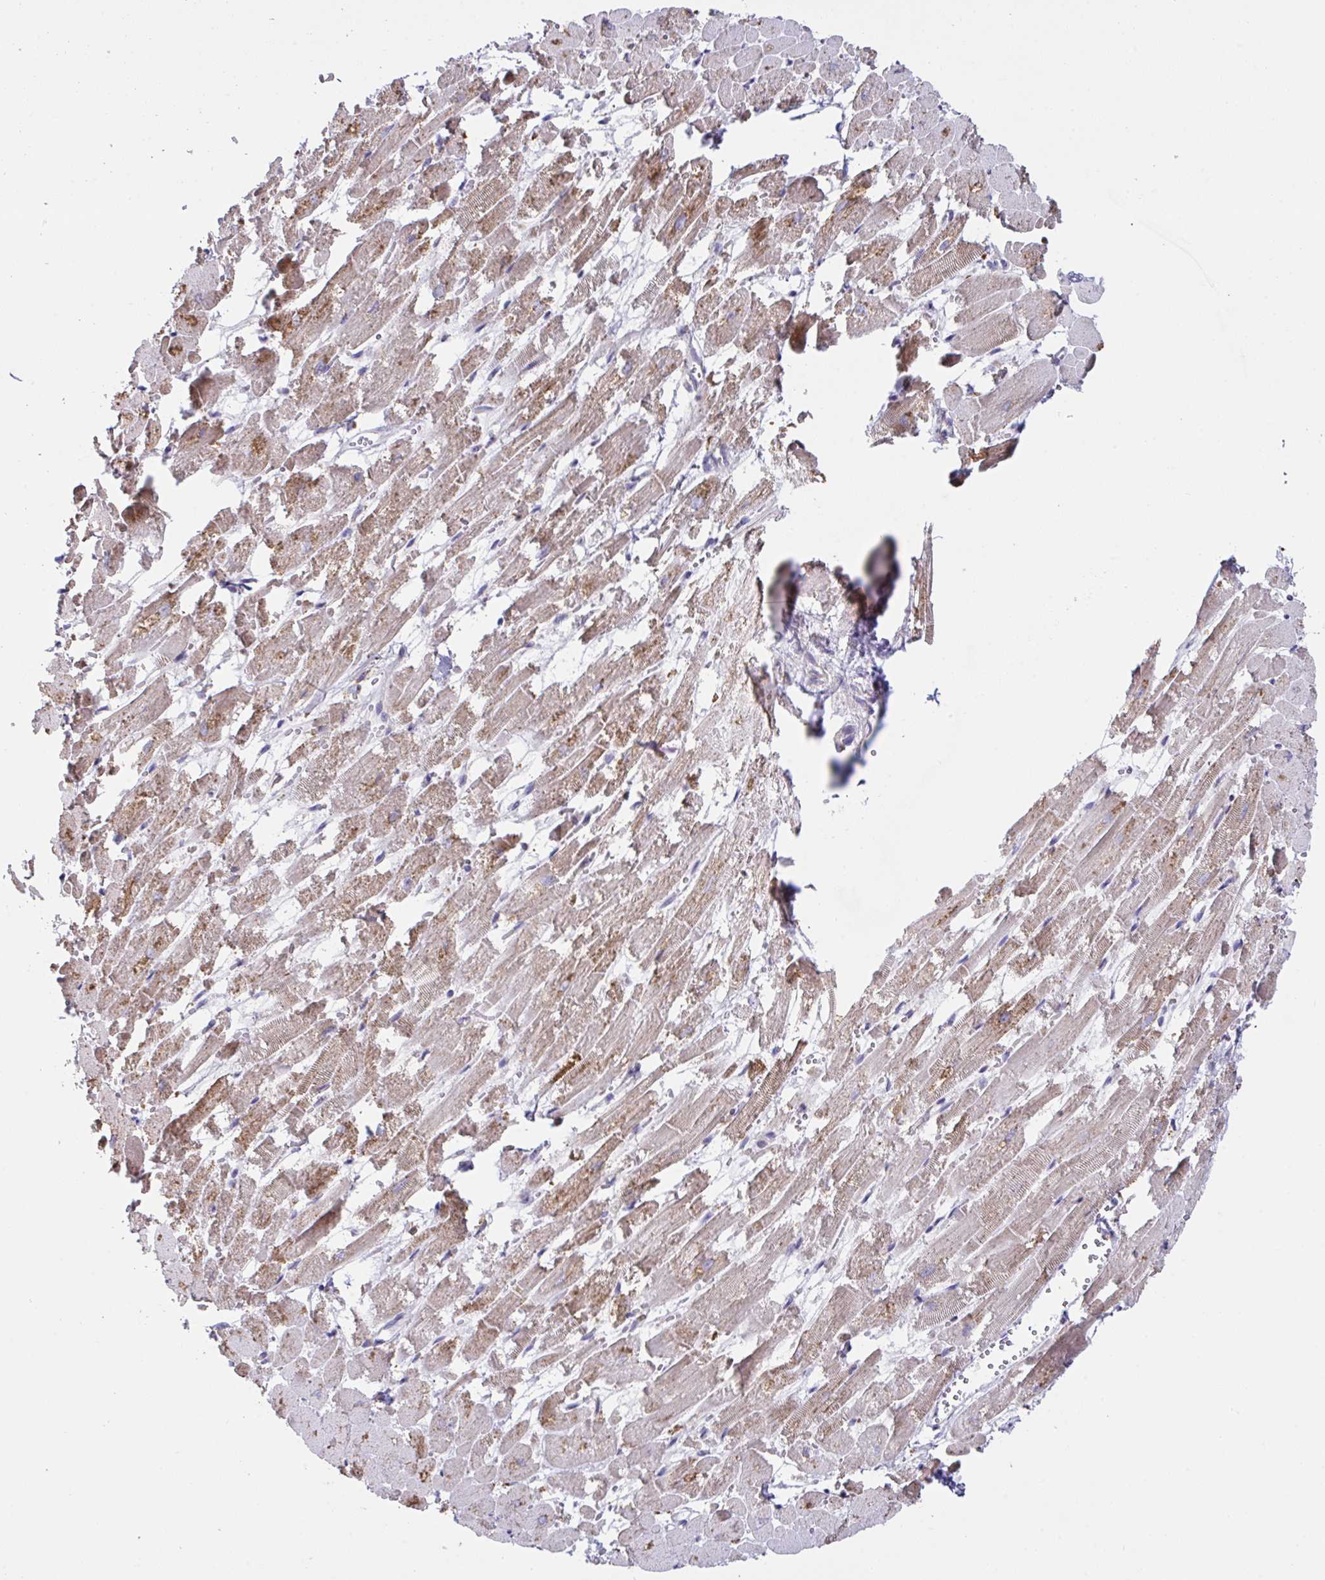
{"staining": {"intensity": "moderate", "quantity": "25%-75%", "location": "cytoplasmic/membranous"}, "tissue": "heart muscle", "cell_type": "Cardiomyocytes", "image_type": "normal", "snomed": [{"axis": "morphology", "description": "Normal tissue, NOS"}, {"axis": "topography", "description": "Heart"}], "caption": "Cardiomyocytes exhibit medium levels of moderate cytoplasmic/membranous expression in approximately 25%-75% of cells in normal human heart muscle.", "gene": "FAU", "patient": {"sex": "female", "age": 52}}